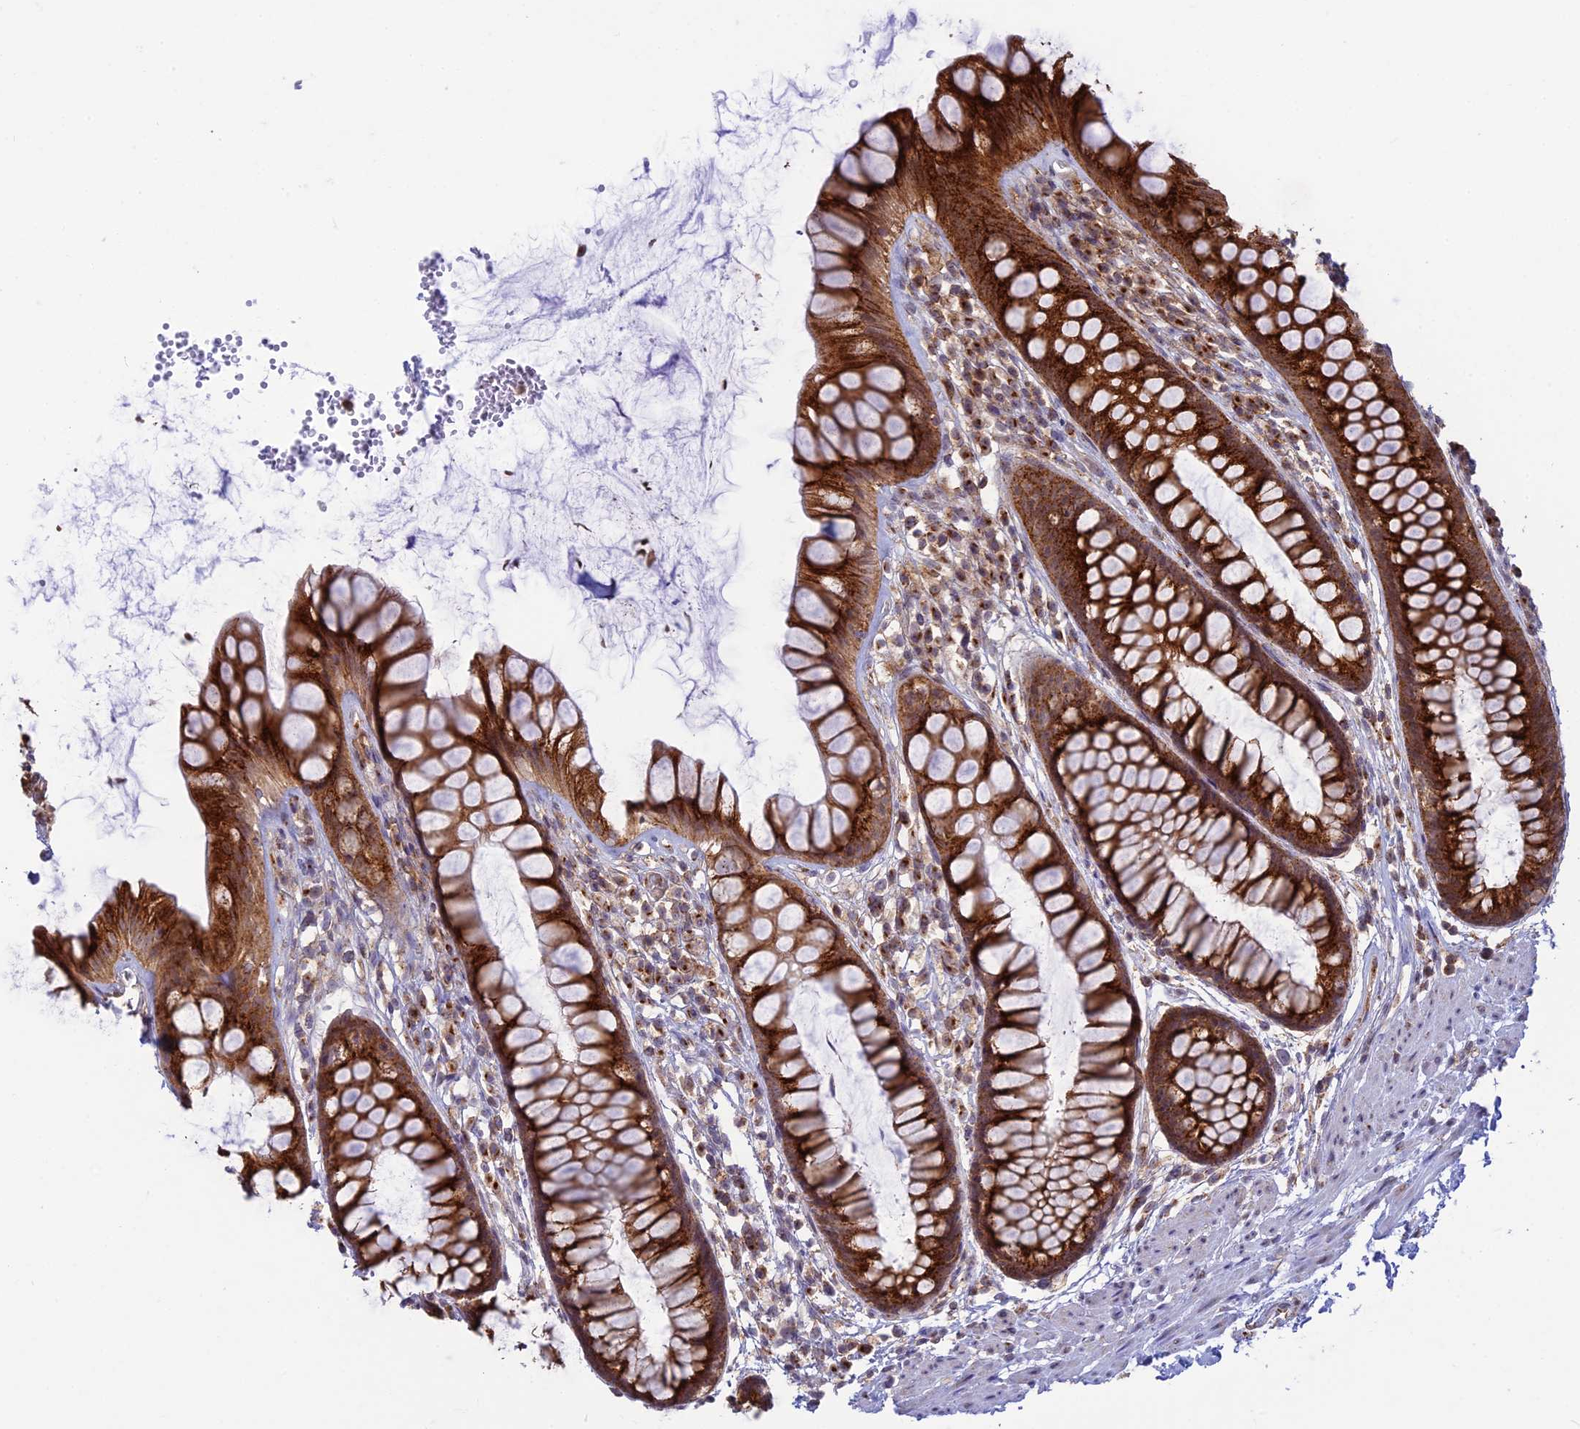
{"staining": {"intensity": "strong", "quantity": ">75%", "location": "cytoplasmic/membranous"}, "tissue": "rectum", "cell_type": "Glandular cells", "image_type": "normal", "snomed": [{"axis": "morphology", "description": "Normal tissue, NOS"}, {"axis": "topography", "description": "Rectum"}], "caption": "Glandular cells reveal strong cytoplasmic/membranous staining in about >75% of cells in normal rectum.", "gene": "CLINT1", "patient": {"sex": "male", "age": 74}}